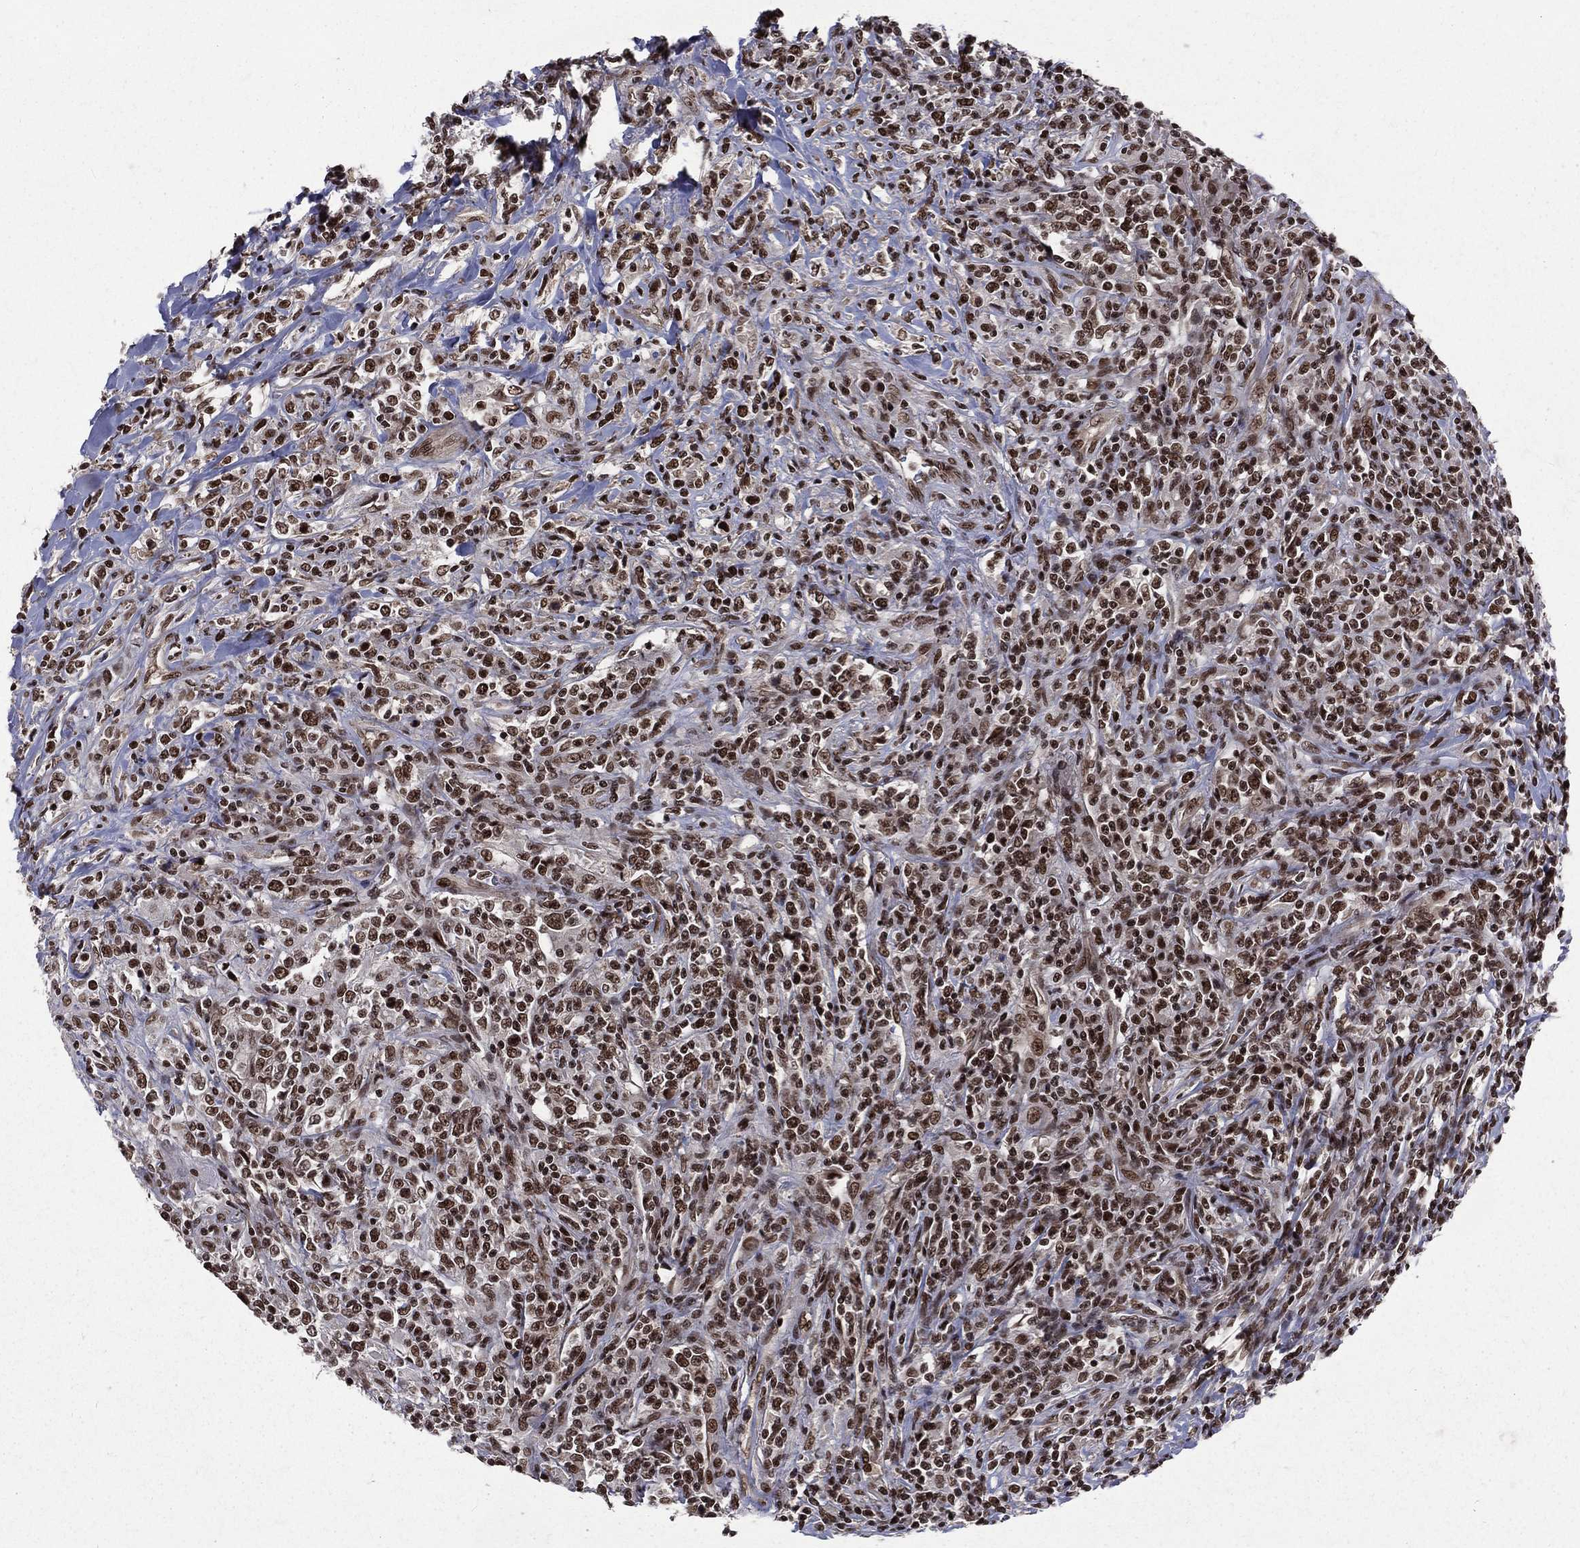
{"staining": {"intensity": "strong", "quantity": ">75%", "location": "nuclear"}, "tissue": "lymphoma", "cell_type": "Tumor cells", "image_type": "cancer", "snomed": [{"axis": "morphology", "description": "Malignant lymphoma, non-Hodgkin's type, High grade"}, {"axis": "topography", "description": "Lung"}], "caption": "Protein expression analysis of high-grade malignant lymphoma, non-Hodgkin's type demonstrates strong nuclear positivity in about >75% of tumor cells.", "gene": "SMC3", "patient": {"sex": "male", "age": 79}}